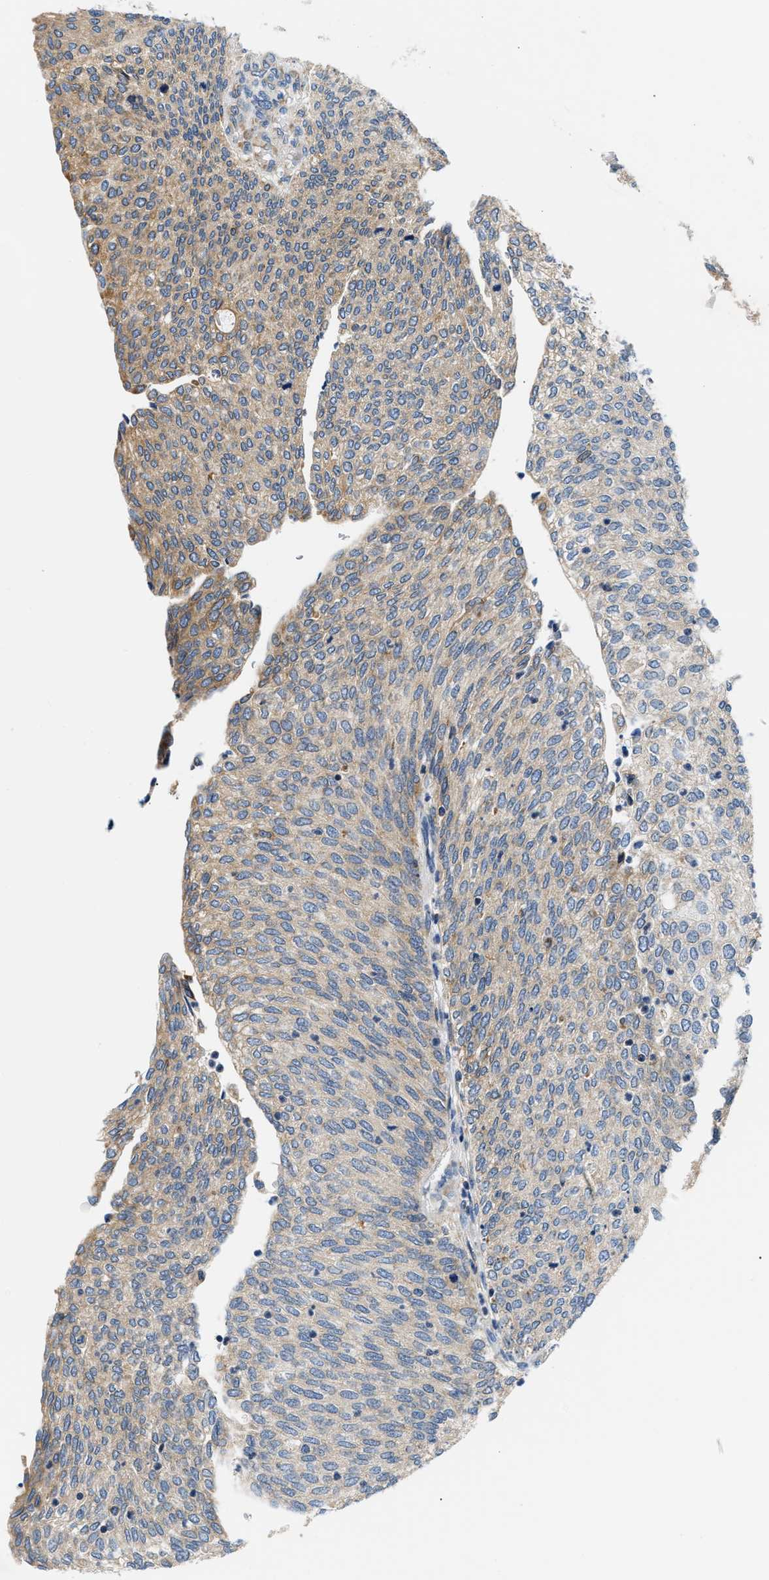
{"staining": {"intensity": "weak", "quantity": "25%-75%", "location": "cytoplasmic/membranous"}, "tissue": "urothelial cancer", "cell_type": "Tumor cells", "image_type": "cancer", "snomed": [{"axis": "morphology", "description": "Urothelial carcinoma, Low grade"}, {"axis": "topography", "description": "Urinary bladder"}], "caption": "Immunohistochemical staining of urothelial cancer shows low levels of weak cytoplasmic/membranous expression in approximately 25%-75% of tumor cells. The protein is shown in brown color, while the nuclei are stained blue.", "gene": "HDHD3", "patient": {"sex": "female", "age": 79}}